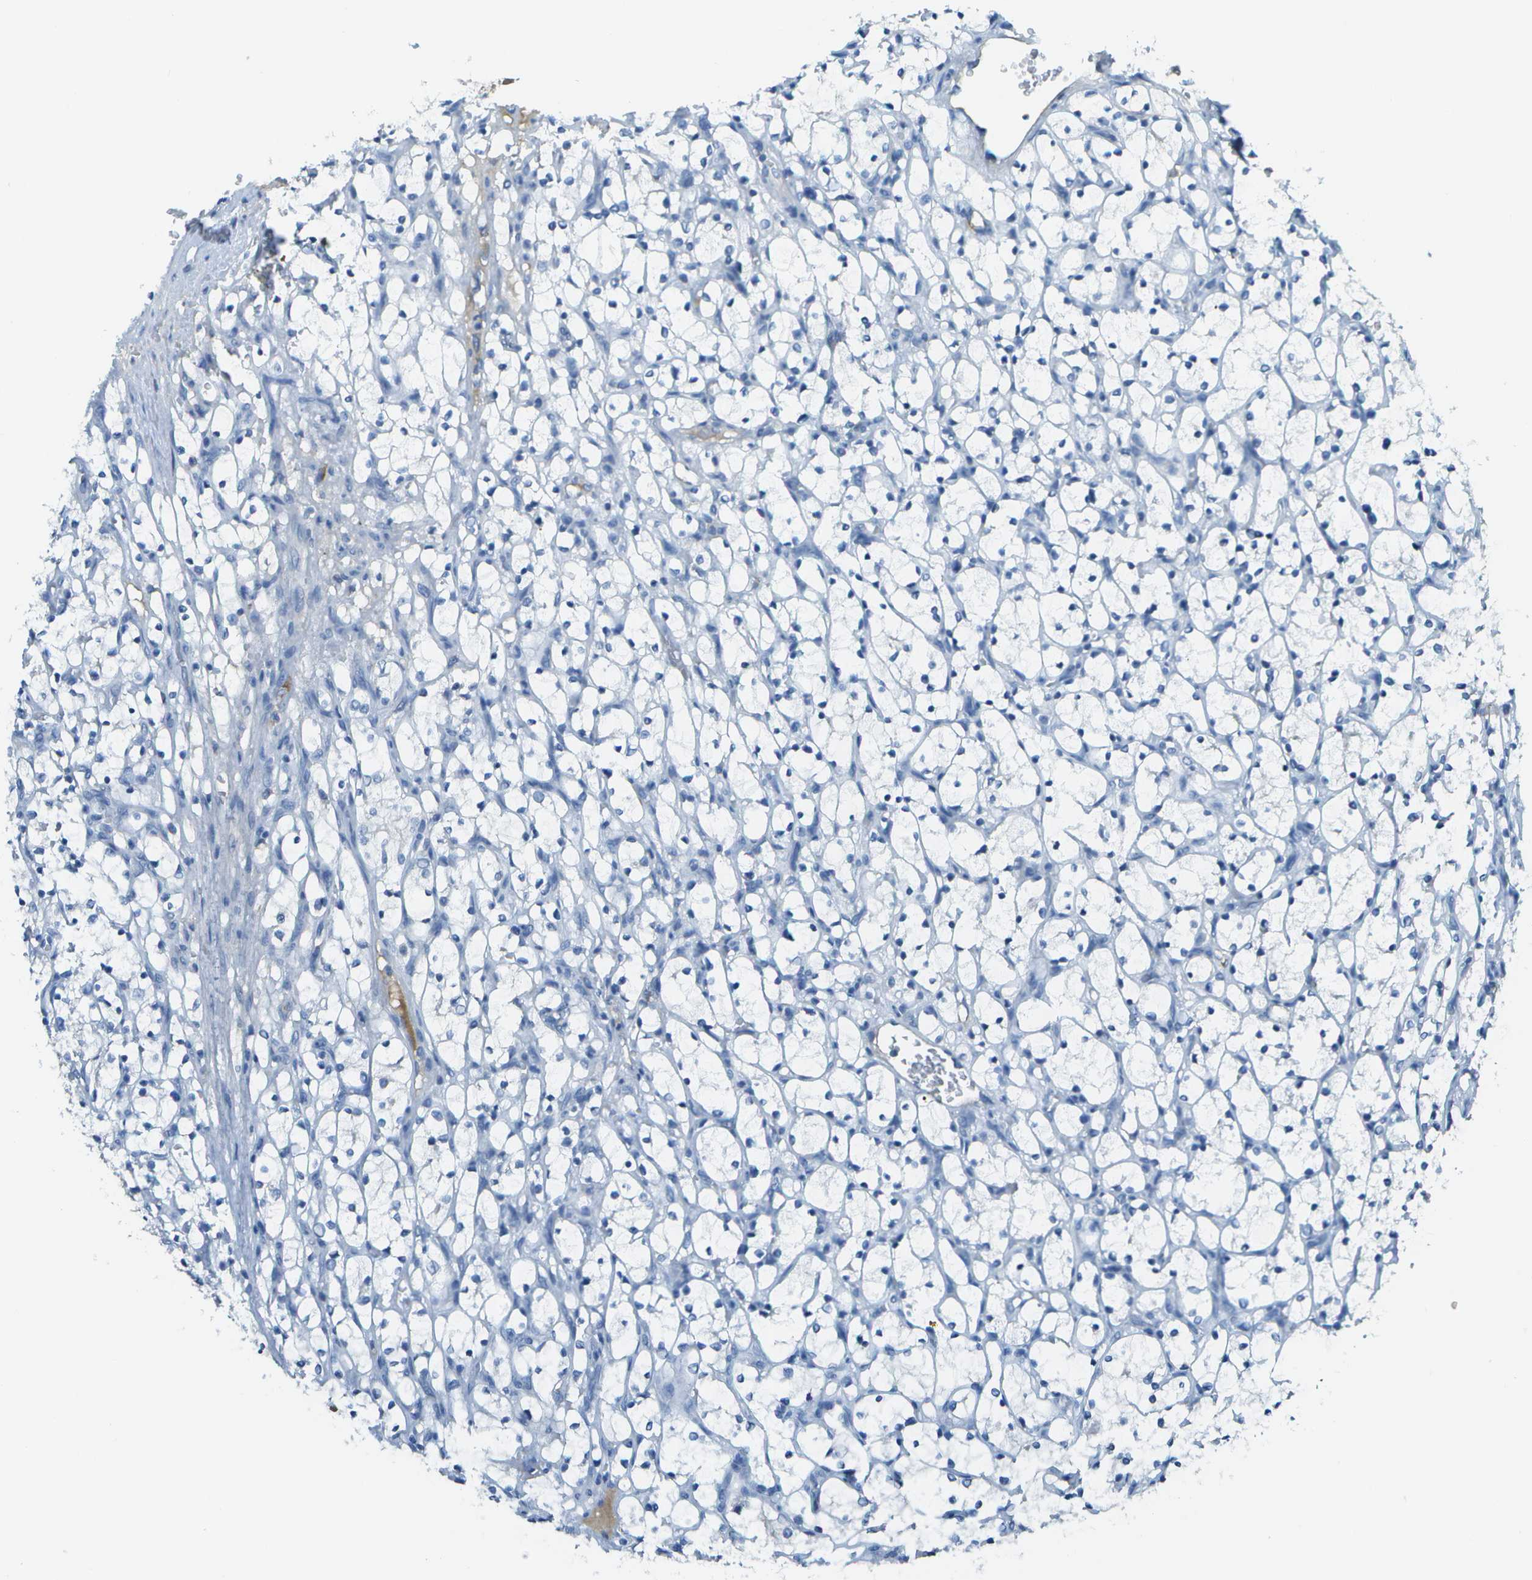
{"staining": {"intensity": "negative", "quantity": "none", "location": "none"}, "tissue": "renal cancer", "cell_type": "Tumor cells", "image_type": "cancer", "snomed": [{"axis": "morphology", "description": "Adenocarcinoma, NOS"}, {"axis": "topography", "description": "Kidney"}], "caption": "This image is of renal cancer (adenocarcinoma) stained with IHC to label a protein in brown with the nuclei are counter-stained blue. There is no staining in tumor cells.", "gene": "C1S", "patient": {"sex": "female", "age": 69}}